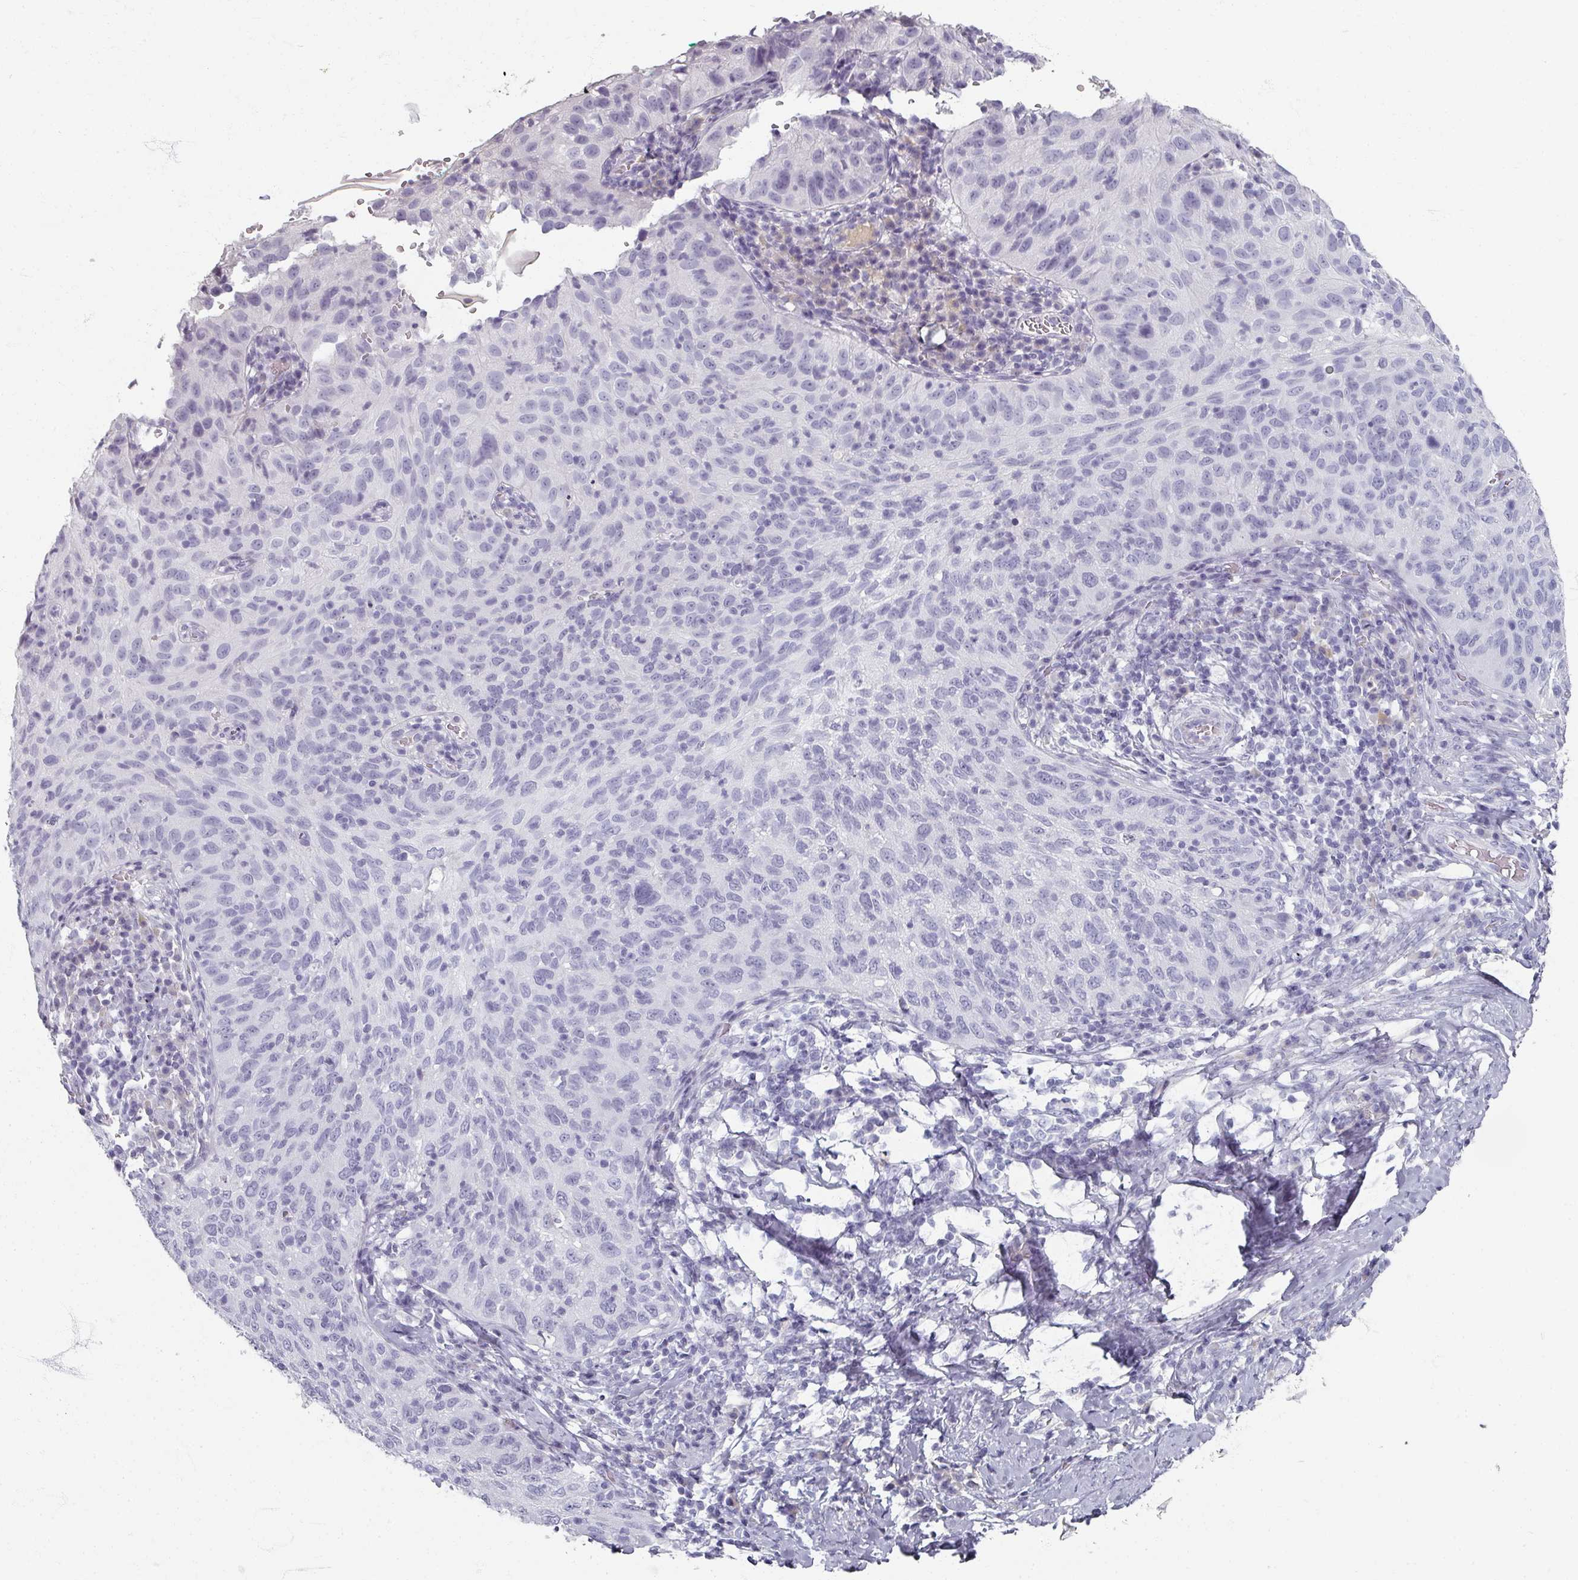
{"staining": {"intensity": "negative", "quantity": "none", "location": "none"}, "tissue": "cervical cancer", "cell_type": "Tumor cells", "image_type": "cancer", "snomed": [{"axis": "morphology", "description": "Squamous cell carcinoma, NOS"}, {"axis": "topography", "description": "Cervix"}], "caption": "Cervical squamous cell carcinoma was stained to show a protein in brown. There is no significant positivity in tumor cells.", "gene": "REG3G", "patient": {"sex": "female", "age": 30}}